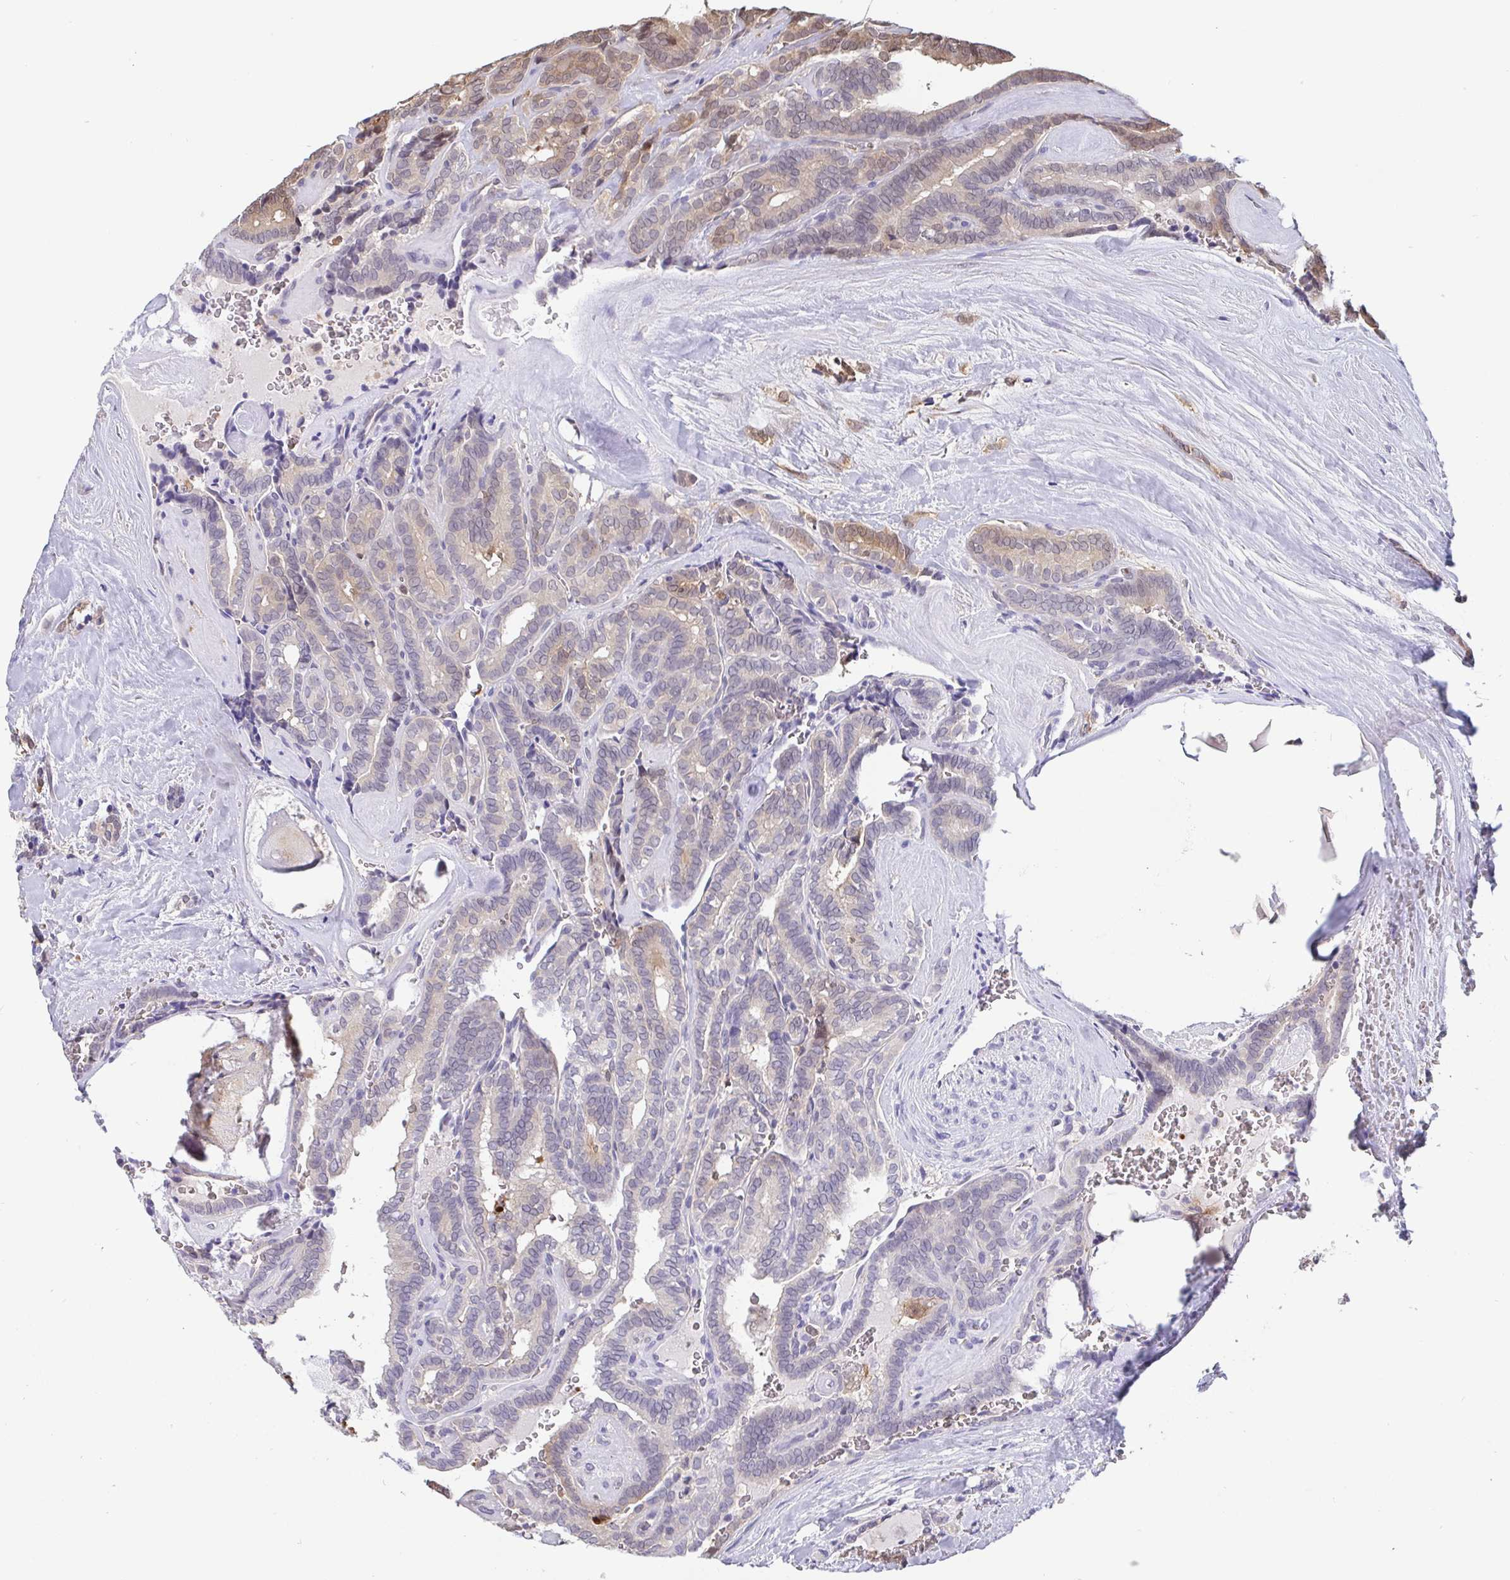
{"staining": {"intensity": "weak", "quantity": "<25%", "location": "cytoplasmic/membranous"}, "tissue": "thyroid cancer", "cell_type": "Tumor cells", "image_type": "cancer", "snomed": [{"axis": "morphology", "description": "Papillary adenocarcinoma, NOS"}, {"axis": "topography", "description": "Thyroid gland"}], "caption": "Tumor cells show no significant protein expression in thyroid cancer (papillary adenocarcinoma).", "gene": "IDH1", "patient": {"sex": "female", "age": 21}}